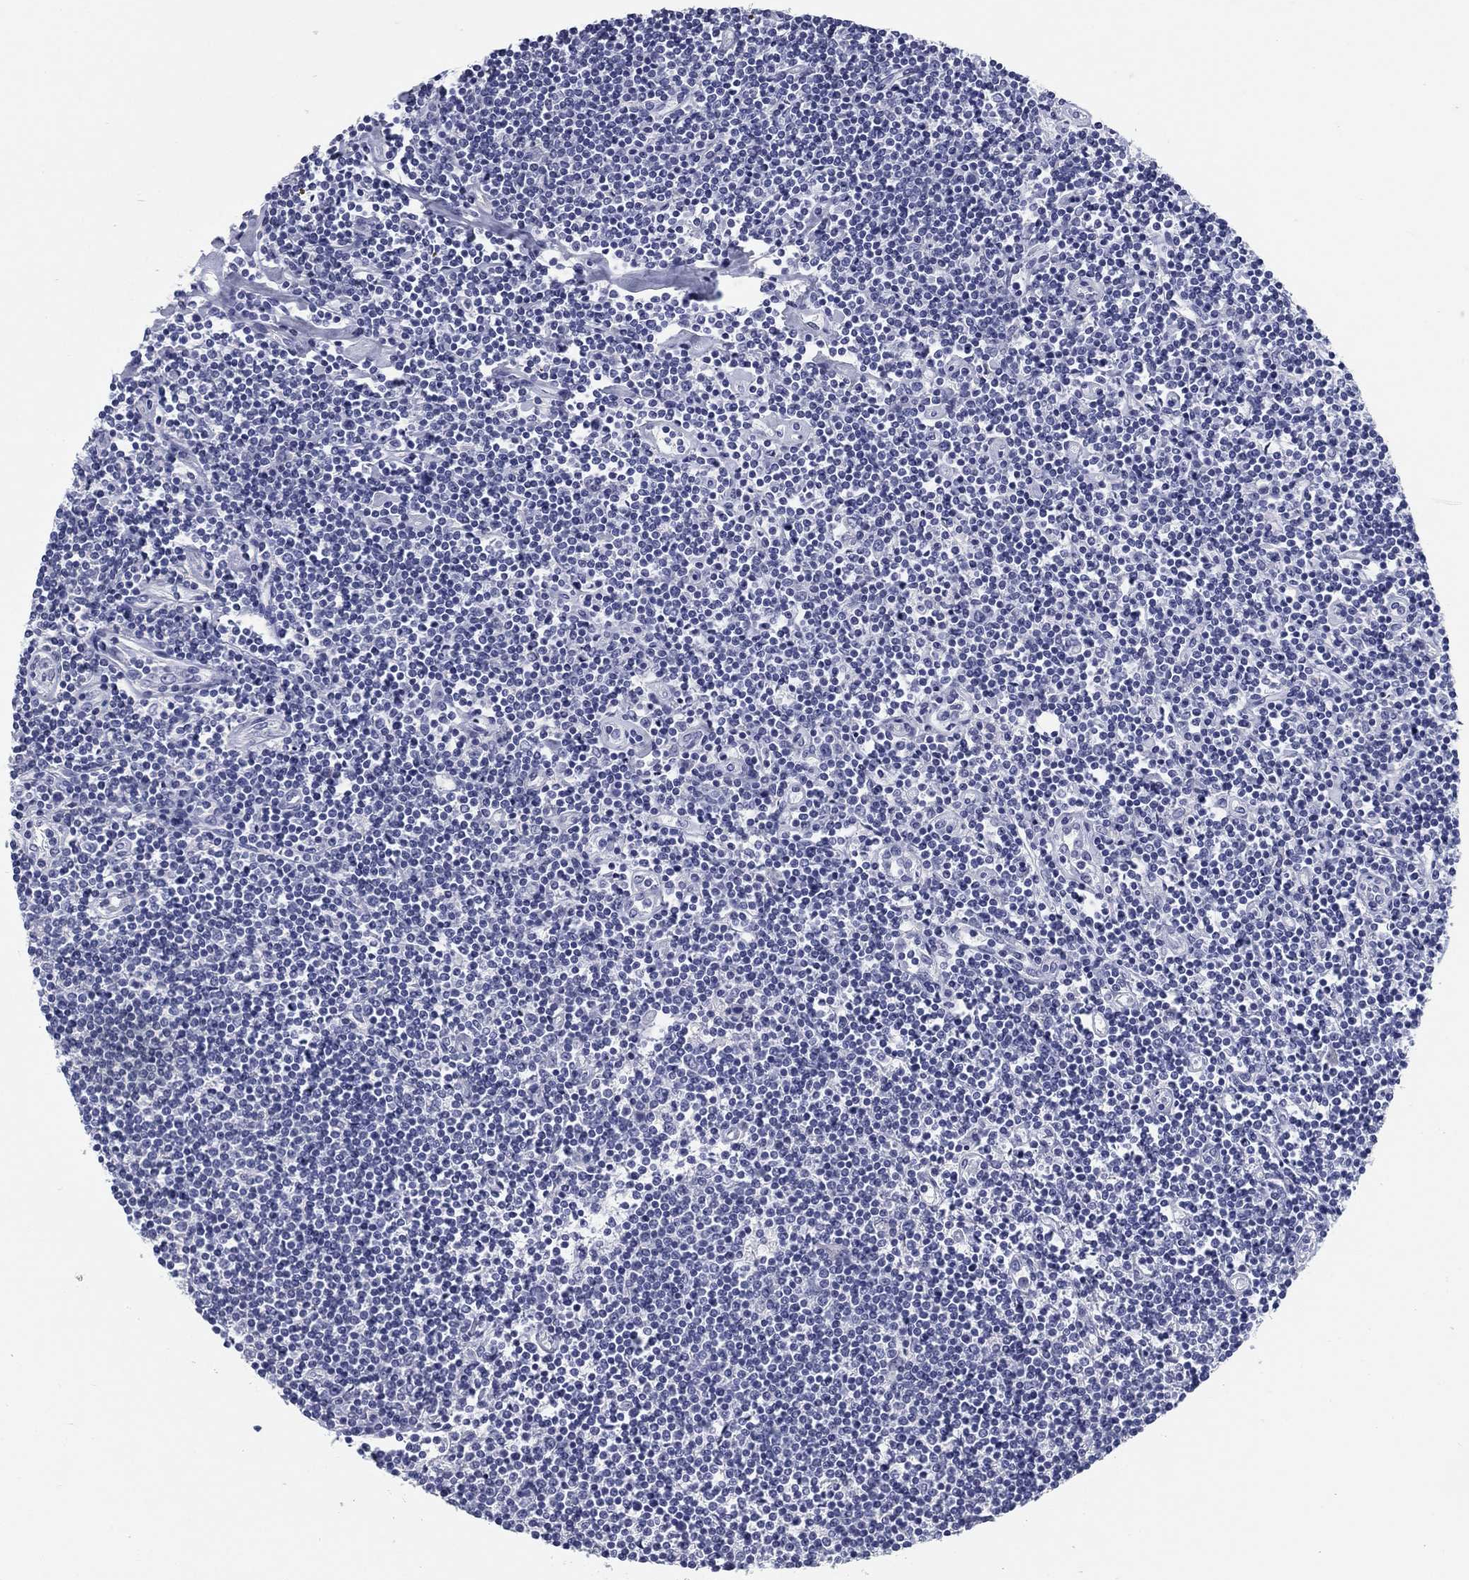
{"staining": {"intensity": "negative", "quantity": "none", "location": "none"}, "tissue": "lymphoma", "cell_type": "Tumor cells", "image_type": "cancer", "snomed": [{"axis": "morphology", "description": "Hodgkin's disease, NOS"}, {"axis": "topography", "description": "Lymph node"}], "caption": "Tumor cells are negative for brown protein staining in lymphoma.", "gene": "KCNH1", "patient": {"sex": "male", "age": 40}}